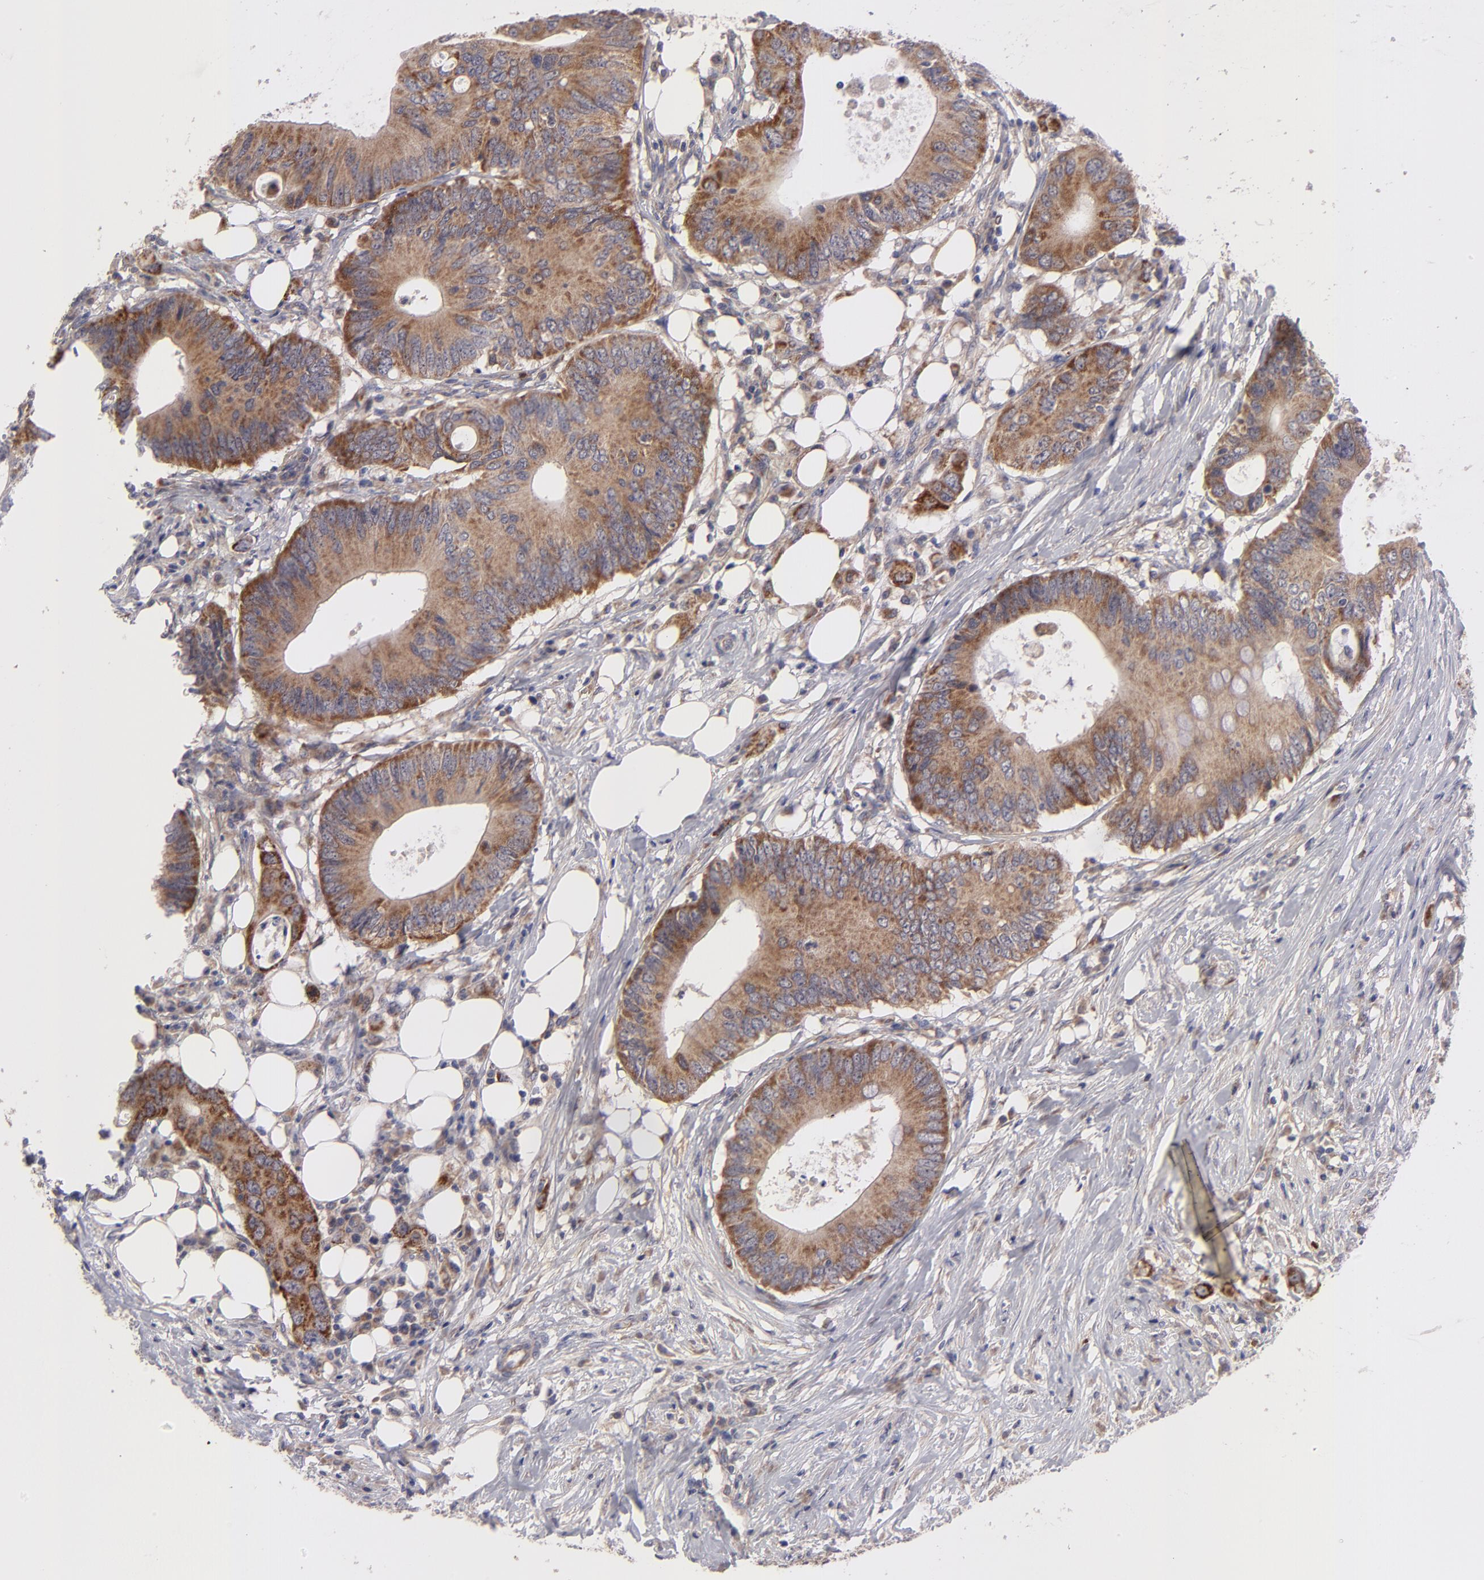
{"staining": {"intensity": "moderate", "quantity": ">75%", "location": "cytoplasmic/membranous"}, "tissue": "colorectal cancer", "cell_type": "Tumor cells", "image_type": "cancer", "snomed": [{"axis": "morphology", "description": "Adenocarcinoma, NOS"}, {"axis": "topography", "description": "Colon"}], "caption": "IHC staining of colorectal cancer (adenocarcinoma), which displays medium levels of moderate cytoplasmic/membranous expression in about >75% of tumor cells indicating moderate cytoplasmic/membranous protein expression. The staining was performed using DAB (brown) for protein detection and nuclei were counterstained in hematoxylin (blue).", "gene": "HCCS", "patient": {"sex": "male", "age": 71}}